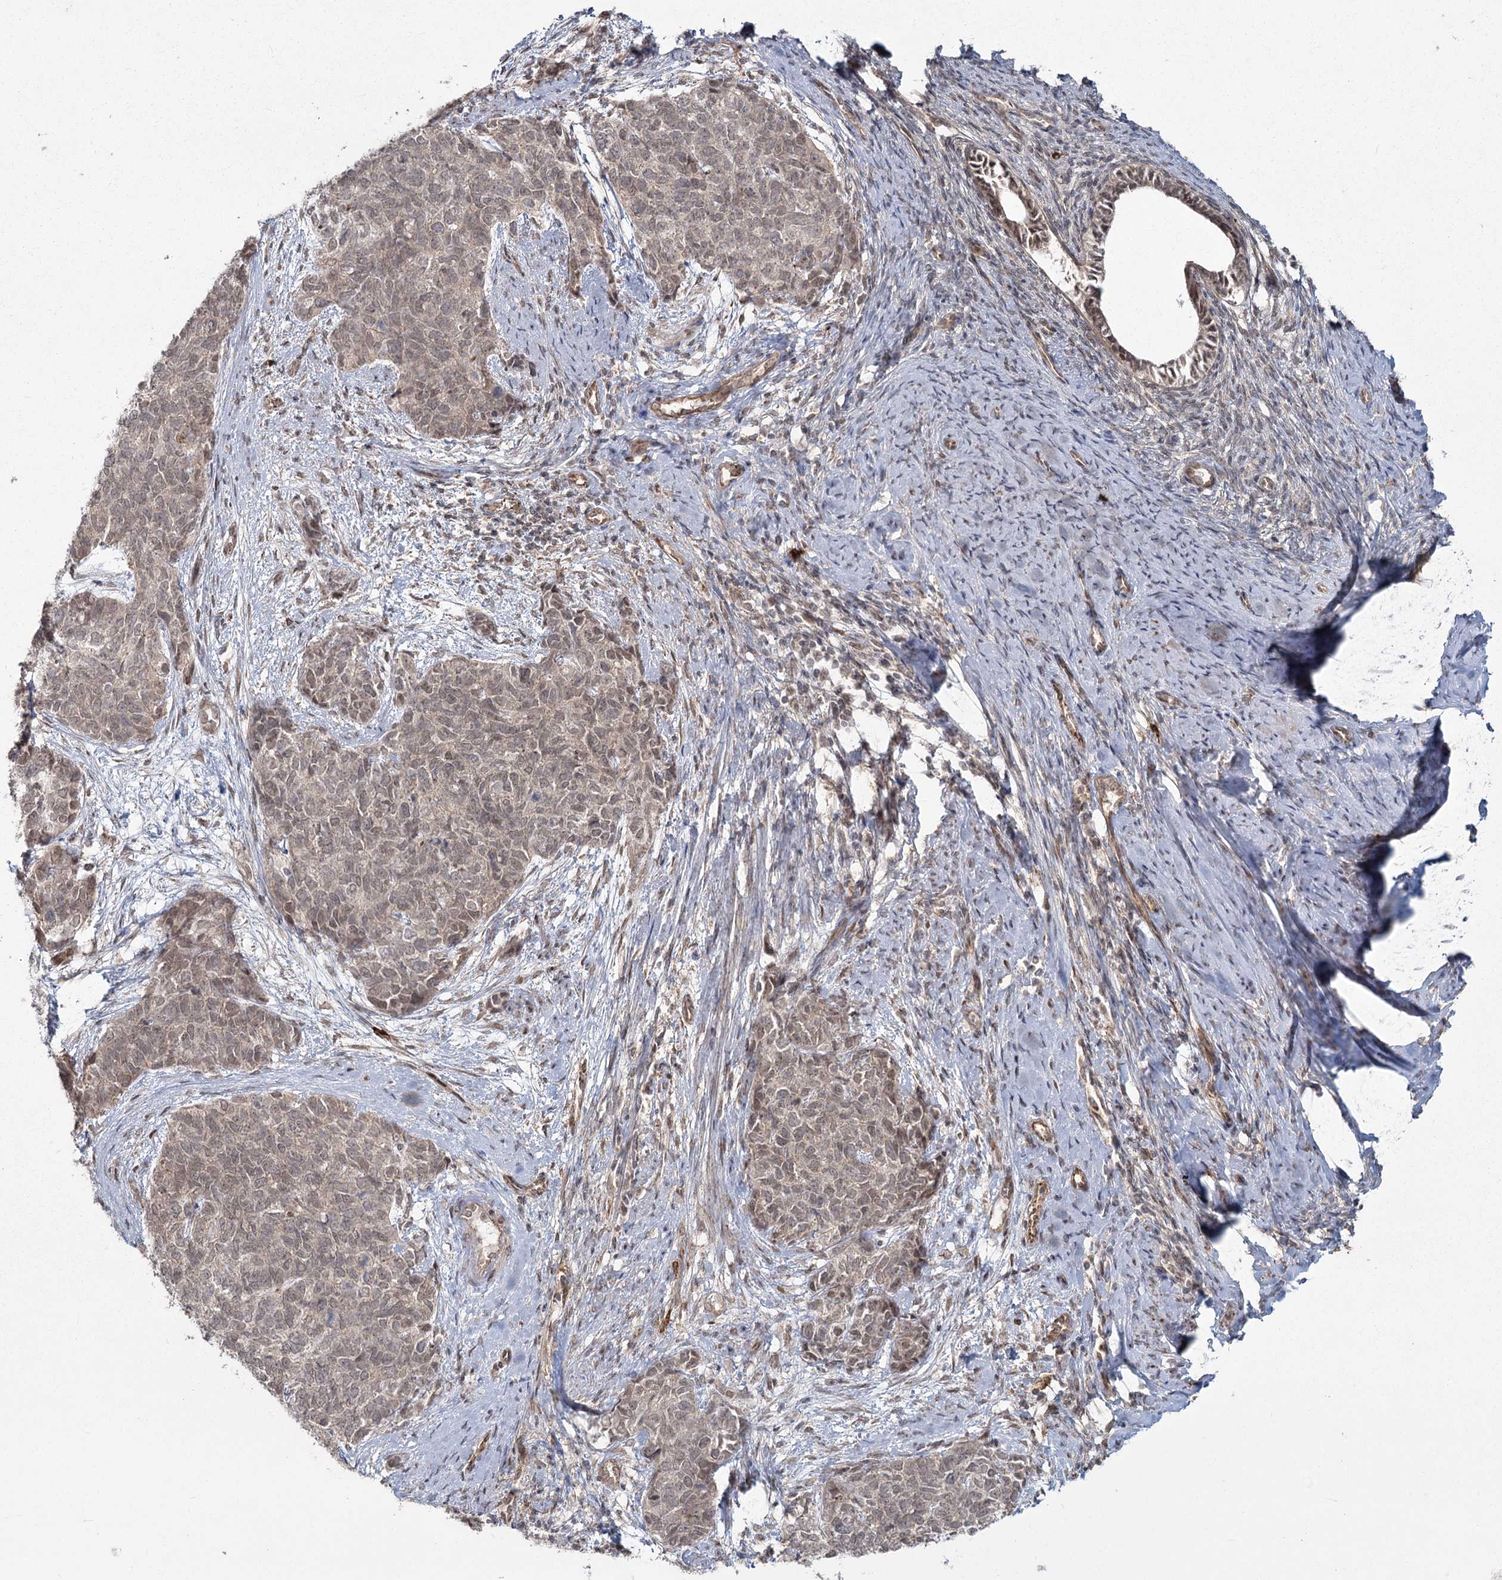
{"staining": {"intensity": "weak", "quantity": ">75%", "location": "cytoplasmic/membranous,nuclear"}, "tissue": "cervical cancer", "cell_type": "Tumor cells", "image_type": "cancer", "snomed": [{"axis": "morphology", "description": "Squamous cell carcinoma, NOS"}, {"axis": "topography", "description": "Cervix"}], "caption": "Approximately >75% of tumor cells in squamous cell carcinoma (cervical) demonstrate weak cytoplasmic/membranous and nuclear protein expression as visualized by brown immunohistochemical staining.", "gene": "AP2M1", "patient": {"sex": "female", "age": 63}}